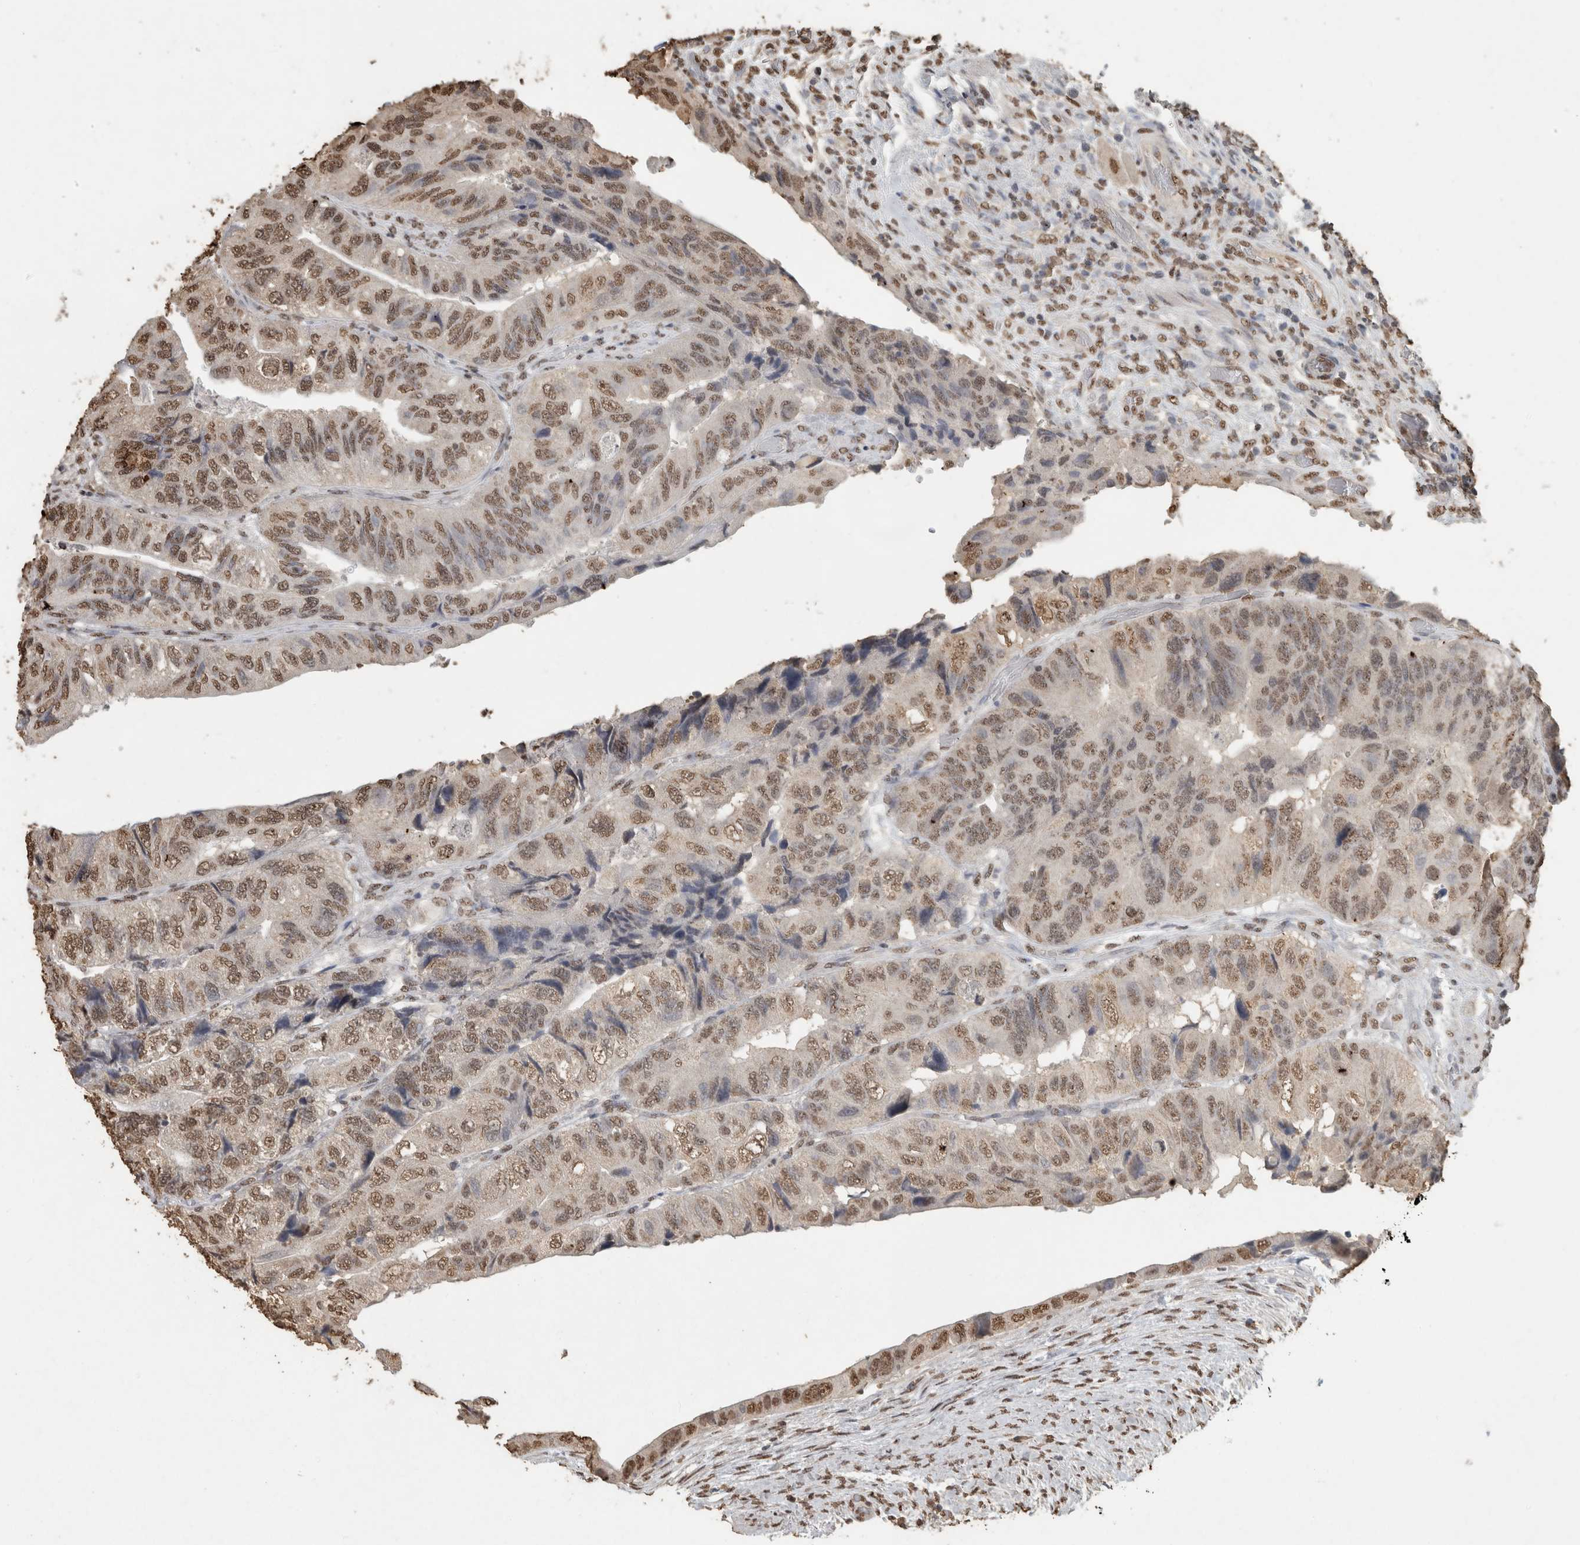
{"staining": {"intensity": "moderate", "quantity": ">75%", "location": "nuclear"}, "tissue": "colorectal cancer", "cell_type": "Tumor cells", "image_type": "cancer", "snomed": [{"axis": "morphology", "description": "Adenocarcinoma, NOS"}, {"axis": "topography", "description": "Rectum"}], "caption": "About >75% of tumor cells in human colorectal cancer reveal moderate nuclear protein expression as visualized by brown immunohistochemical staining.", "gene": "HAND2", "patient": {"sex": "male", "age": 63}}